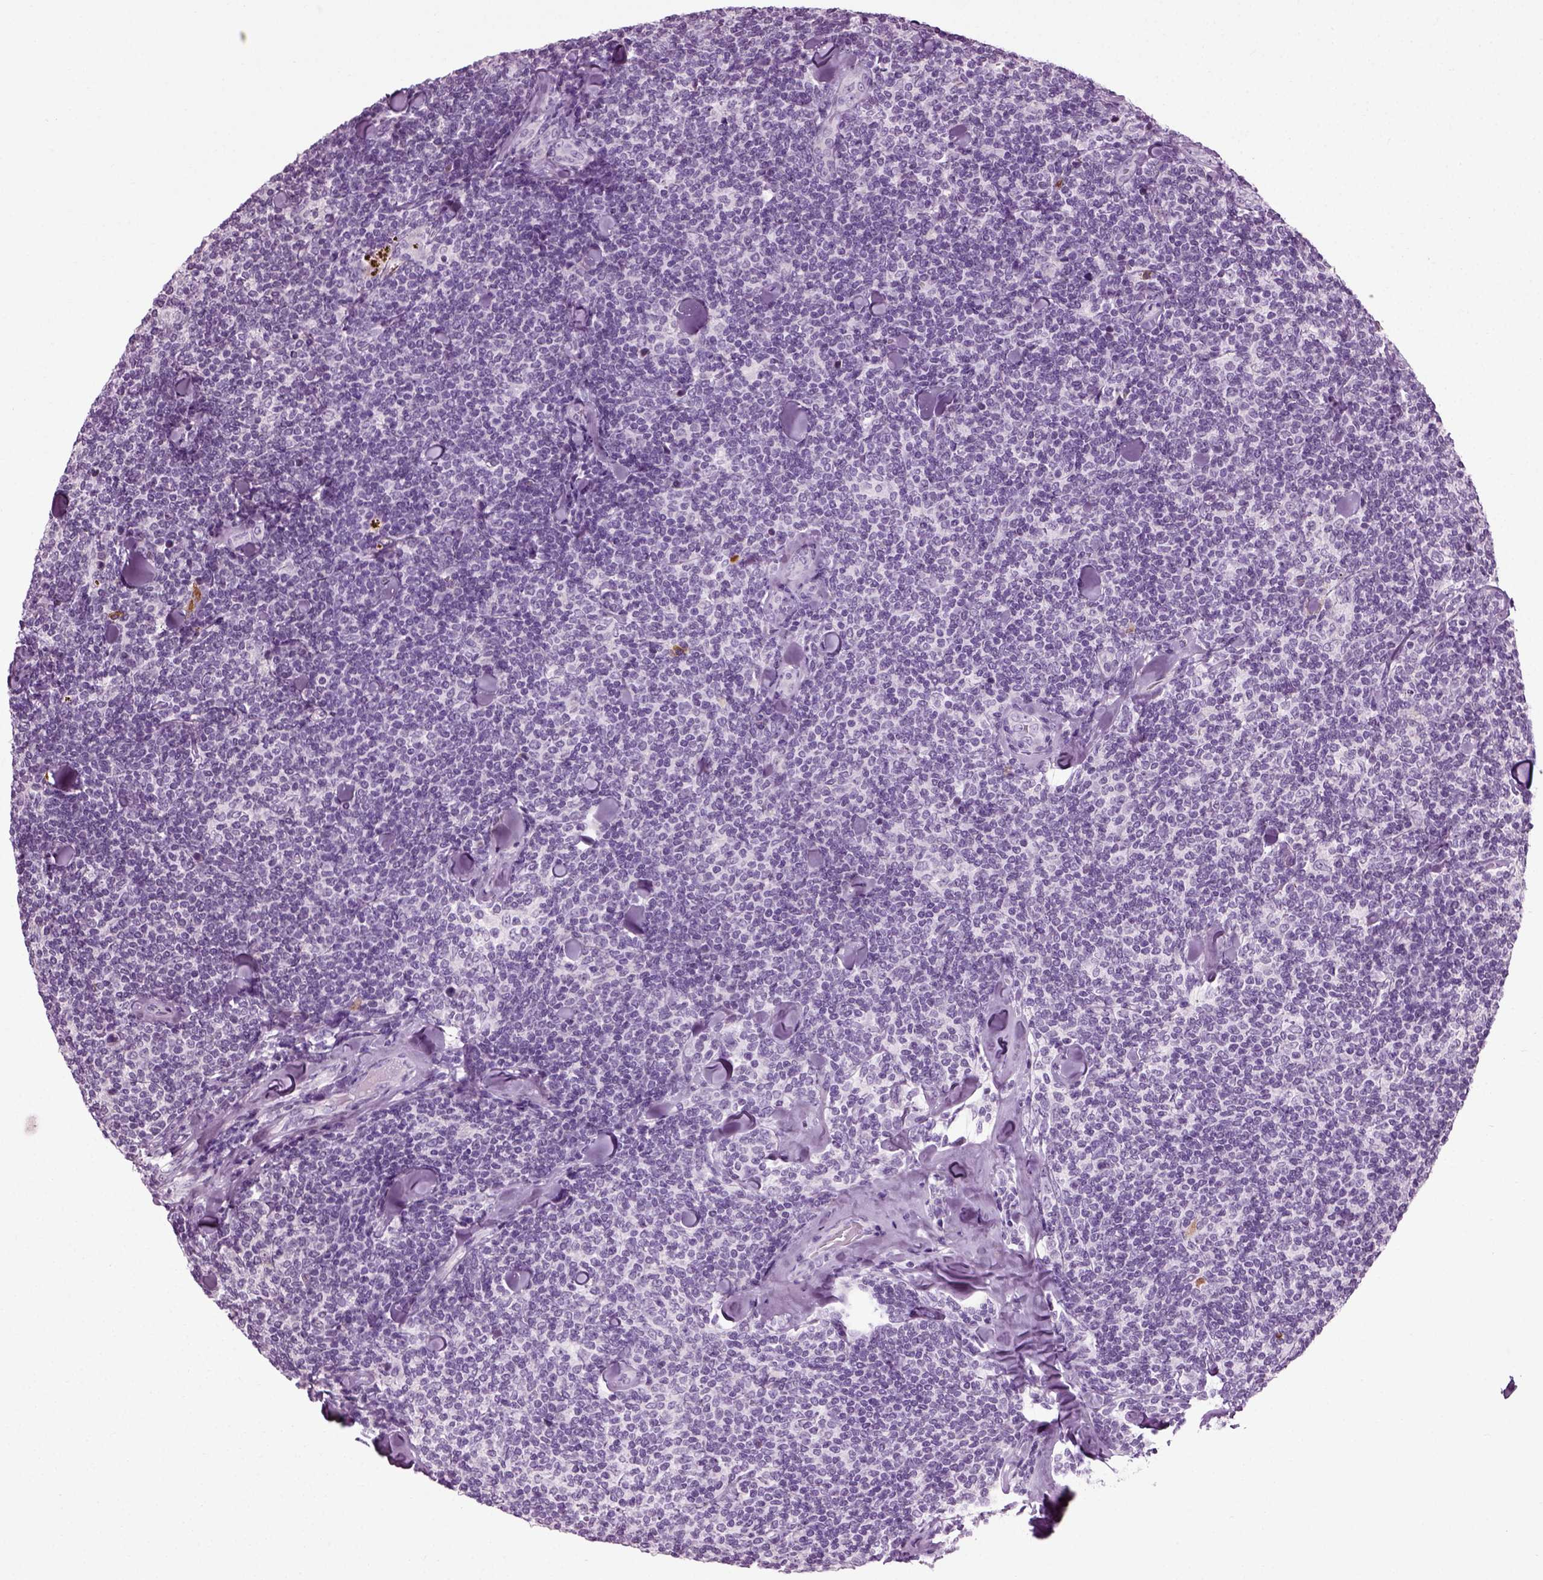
{"staining": {"intensity": "negative", "quantity": "none", "location": "none"}, "tissue": "lymphoma", "cell_type": "Tumor cells", "image_type": "cancer", "snomed": [{"axis": "morphology", "description": "Malignant lymphoma, non-Hodgkin's type, Low grade"}, {"axis": "topography", "description": "Lymph node"}], "caption": "IHC image of neoplastic tissue: low-grade malignant lymphoma, non-Hodgkin's type stained with DAB demonstrates no significant protein positivity in tumor cells.", "gene": "SLC26A8", "patient": {"sex": "female", "age": 56}}